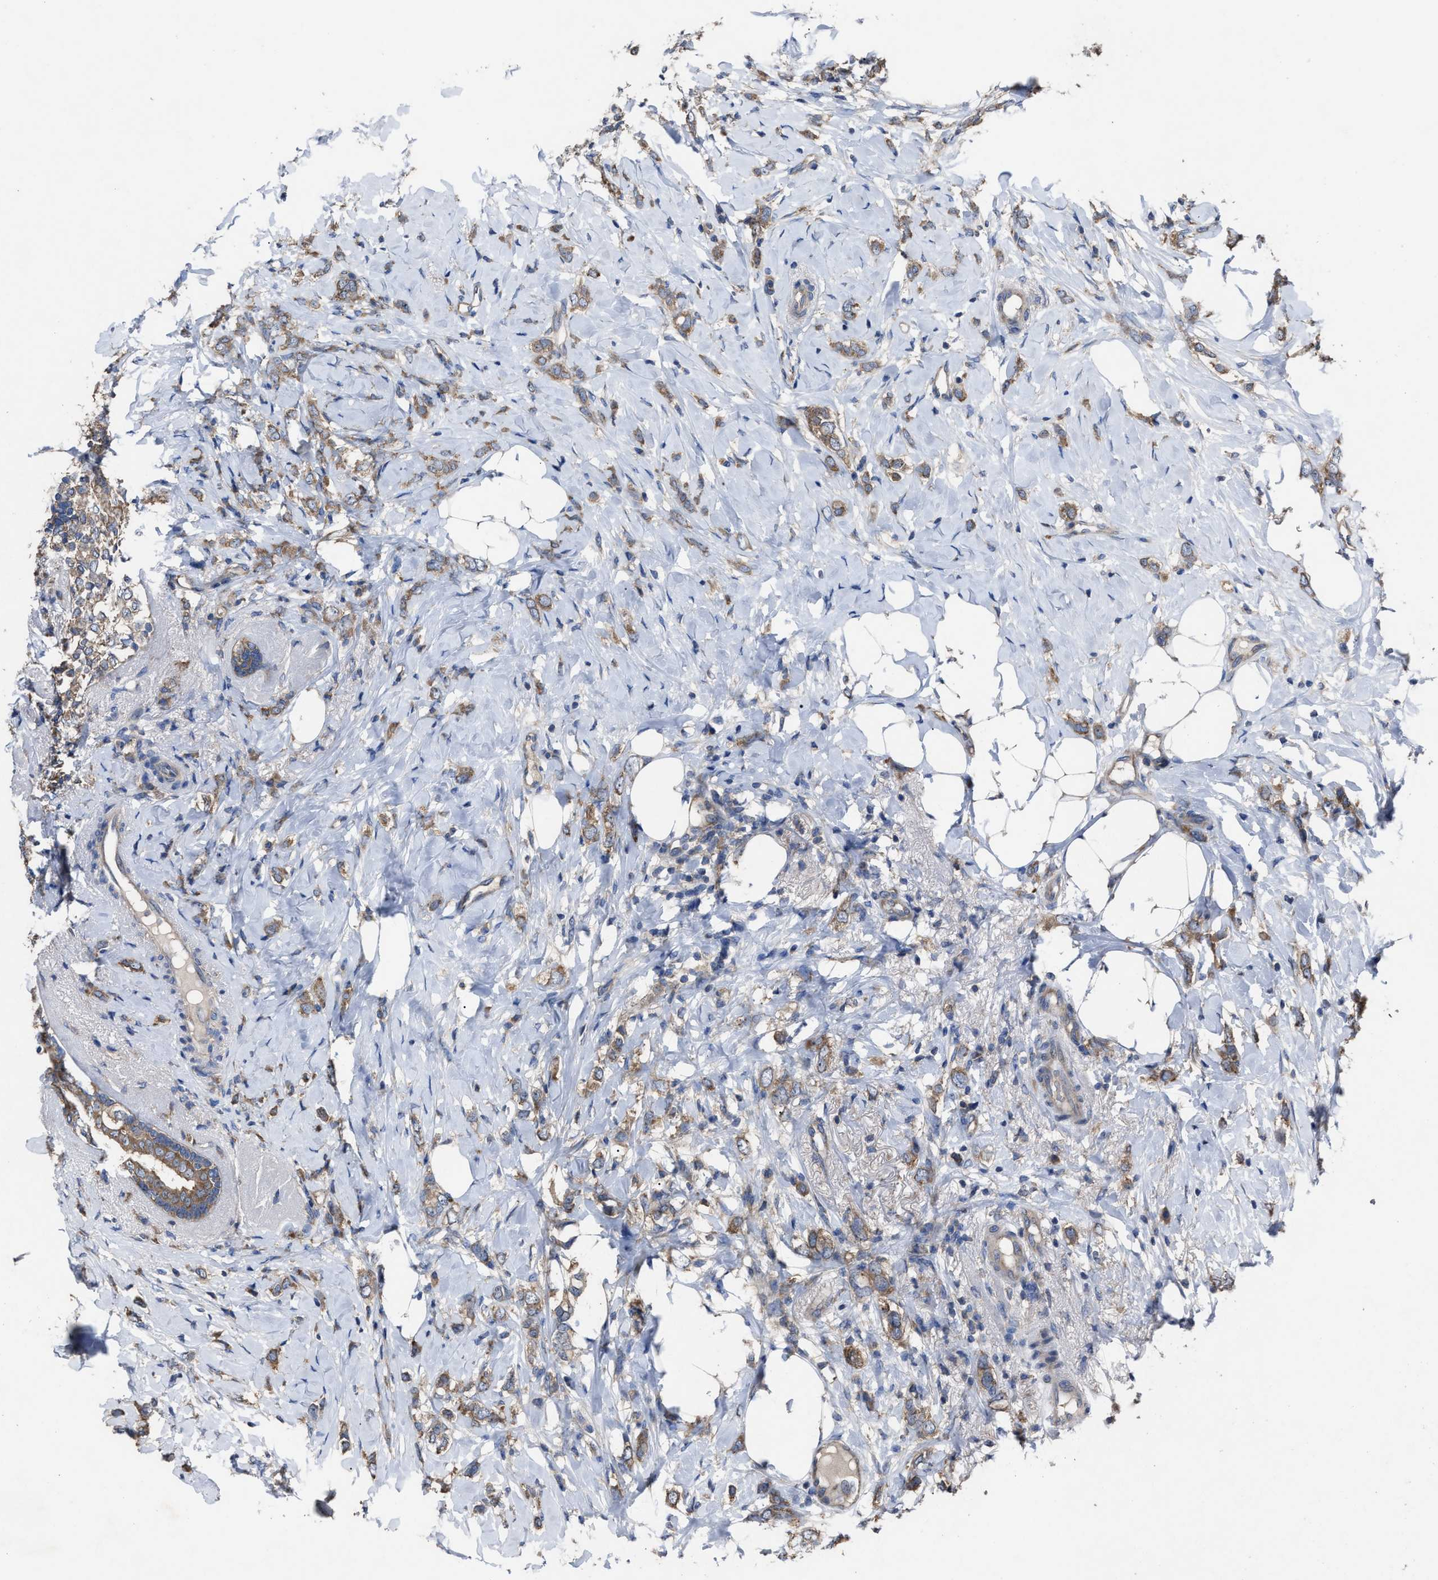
{"staining": {"intensity": "weak", "quantity": ">75%", "location": "cytoplasmic/membranous"}, "tissue": "breast cancer", "cell_type": "Tumor cells", "image_type": "cancer", "snomed": [{"axis": "morphology", "description": "Normal tissue, NOS"}, {"axis": "morphology", "description": "Lobular carcinoma"}, {"axis": "topography", "description": "Breast"}], "caption": "There is low levels of weak cytoplasmic/membranous staining in tumor cells of breast lobular carcinoma, as demonstrated by immunohistochemical staining (brown color).", "gene": "UPF1", "patient": {"sex": "female", "age": 47}}